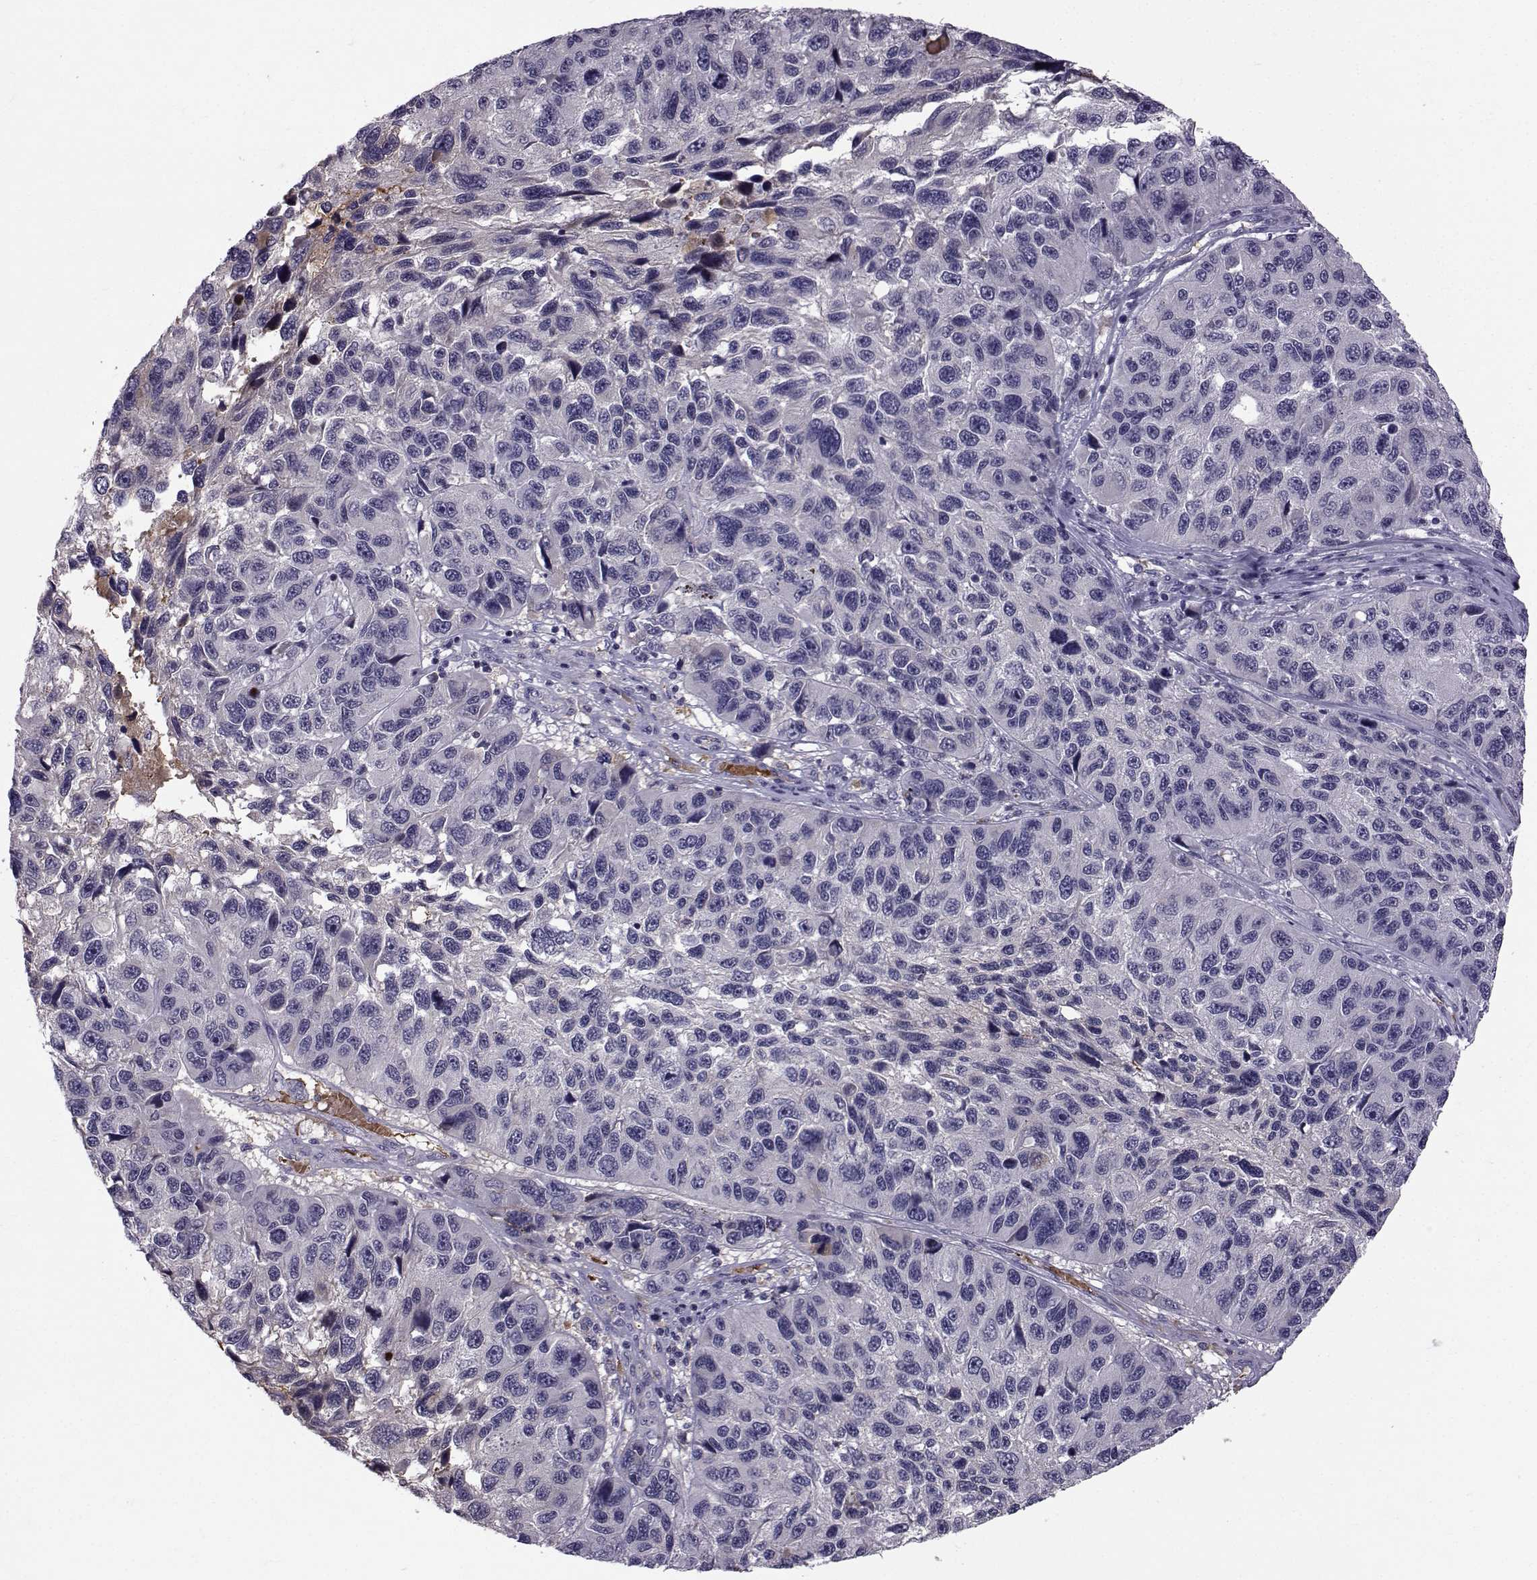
{"staining": {"intensity": "negative", "quantity": "none", "location": "none"}, "tissue": "melanoma", "cell_type": "Tumor cells", "image_type": "cancer", "snomed": [{"axis": "morphology", "description": "Malignant melanoma, NOS"}, {"axis": "topography", "description": "Skin"}], "caption": "Malignant melanoma was stained to show a protein in brown. There is no significant positivity in tumor cells. The staining is performed using DAB (3,3'-diaminobenzidine) brown chromogen with nuclei counter-stained in using hematoxylin.", "gene": "TNFRSF11B", "patient": {"sex": "male", "age": 53}}